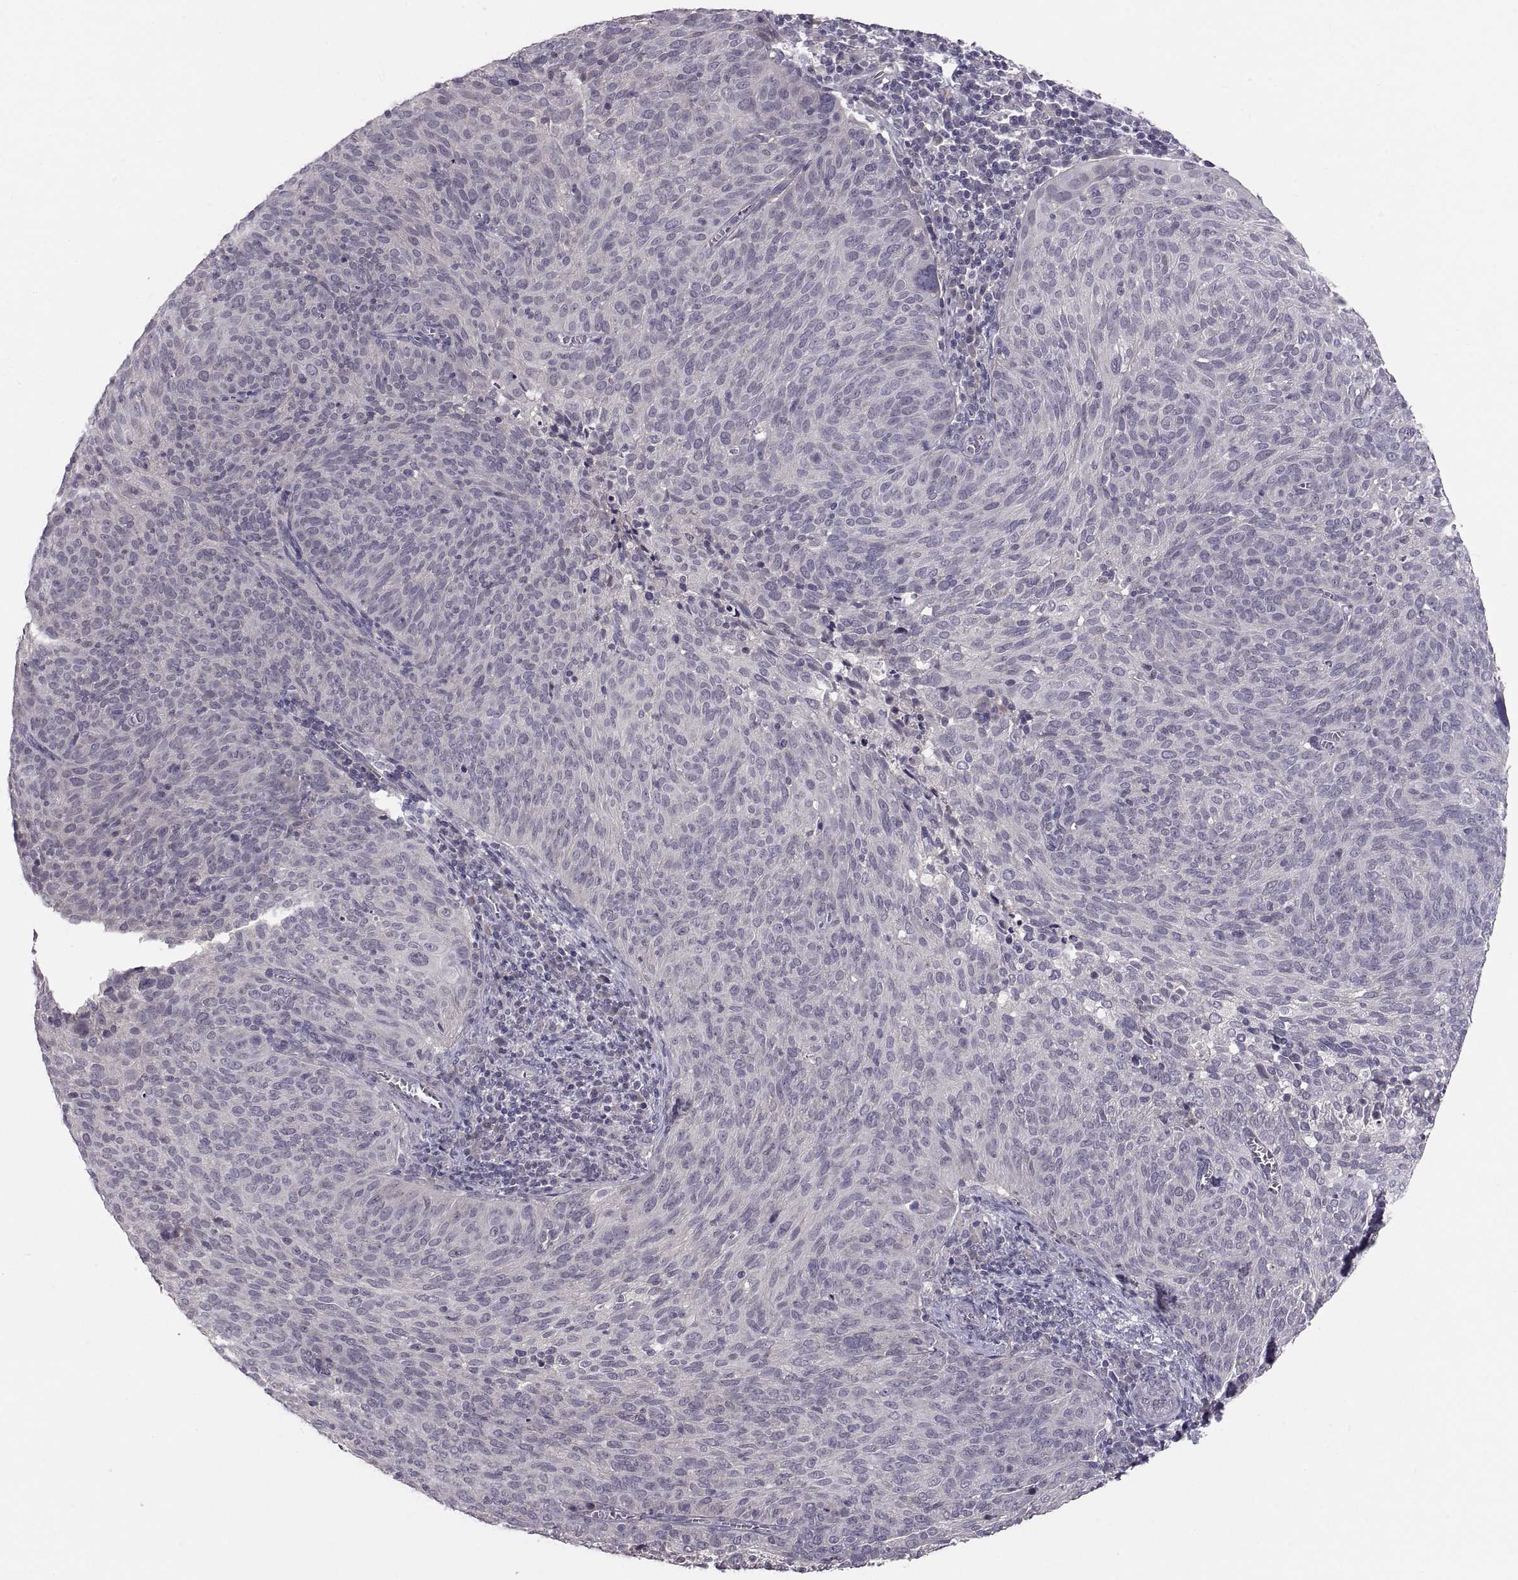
{"staining": {"intensity": "negative", "quantity": "none", "location": "none"}, "tissue": "cervical cancer", "cell_type": "Tumor cells", "image_type": "cancer", "snomed": [{"axis": "morphology", "description": "Squamous cell carcinoma, NOS"}, {"axis": "topography", "description": "Cervix"}], "caption": "Squamous cell carcinoma (cervical) stained for a protein using IHC exhibits no expression tumor cells.", "gene": "PAX2", "patient": {"sex": "female", "age": 39}}